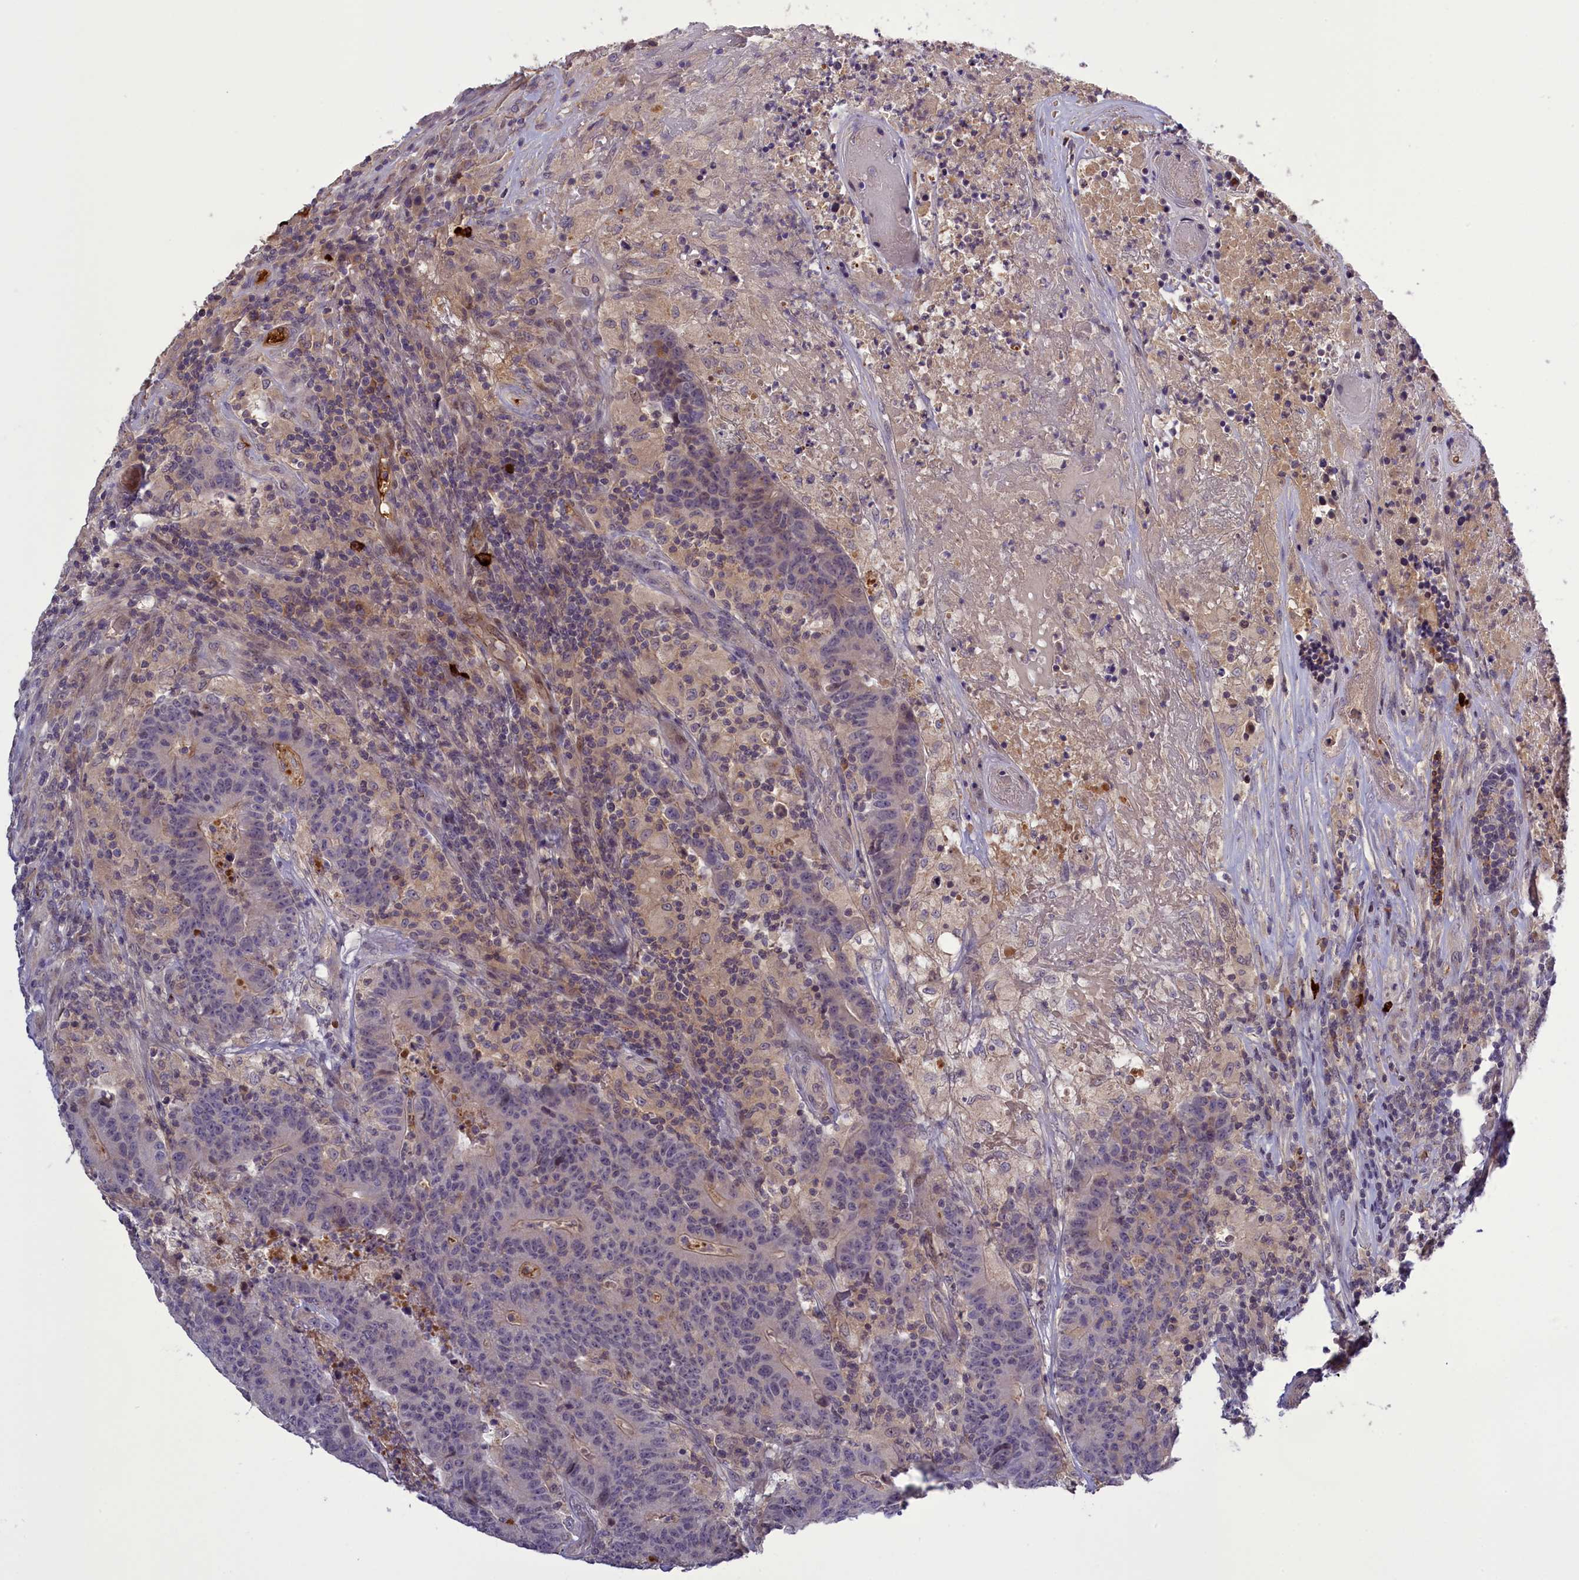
{"staining": {"intensity": "negative", "quantity": "none", "location": "none"}, "tissue": "colorectal cancer", "cell_type": "Tumor cells", "image_type": "cancer", "snomed": [{"axis": "morphology", "description": "Adenocarcinoma, NOS"}, {"axis": "topography", "description": "Colon"}], "caption": "A photomicrograph of human colorectal cancer (adenocarcinoma) is negative for staining in tumor cells.", "gene": "RRAD", "patient": {"sex": "female", "age": 75}}